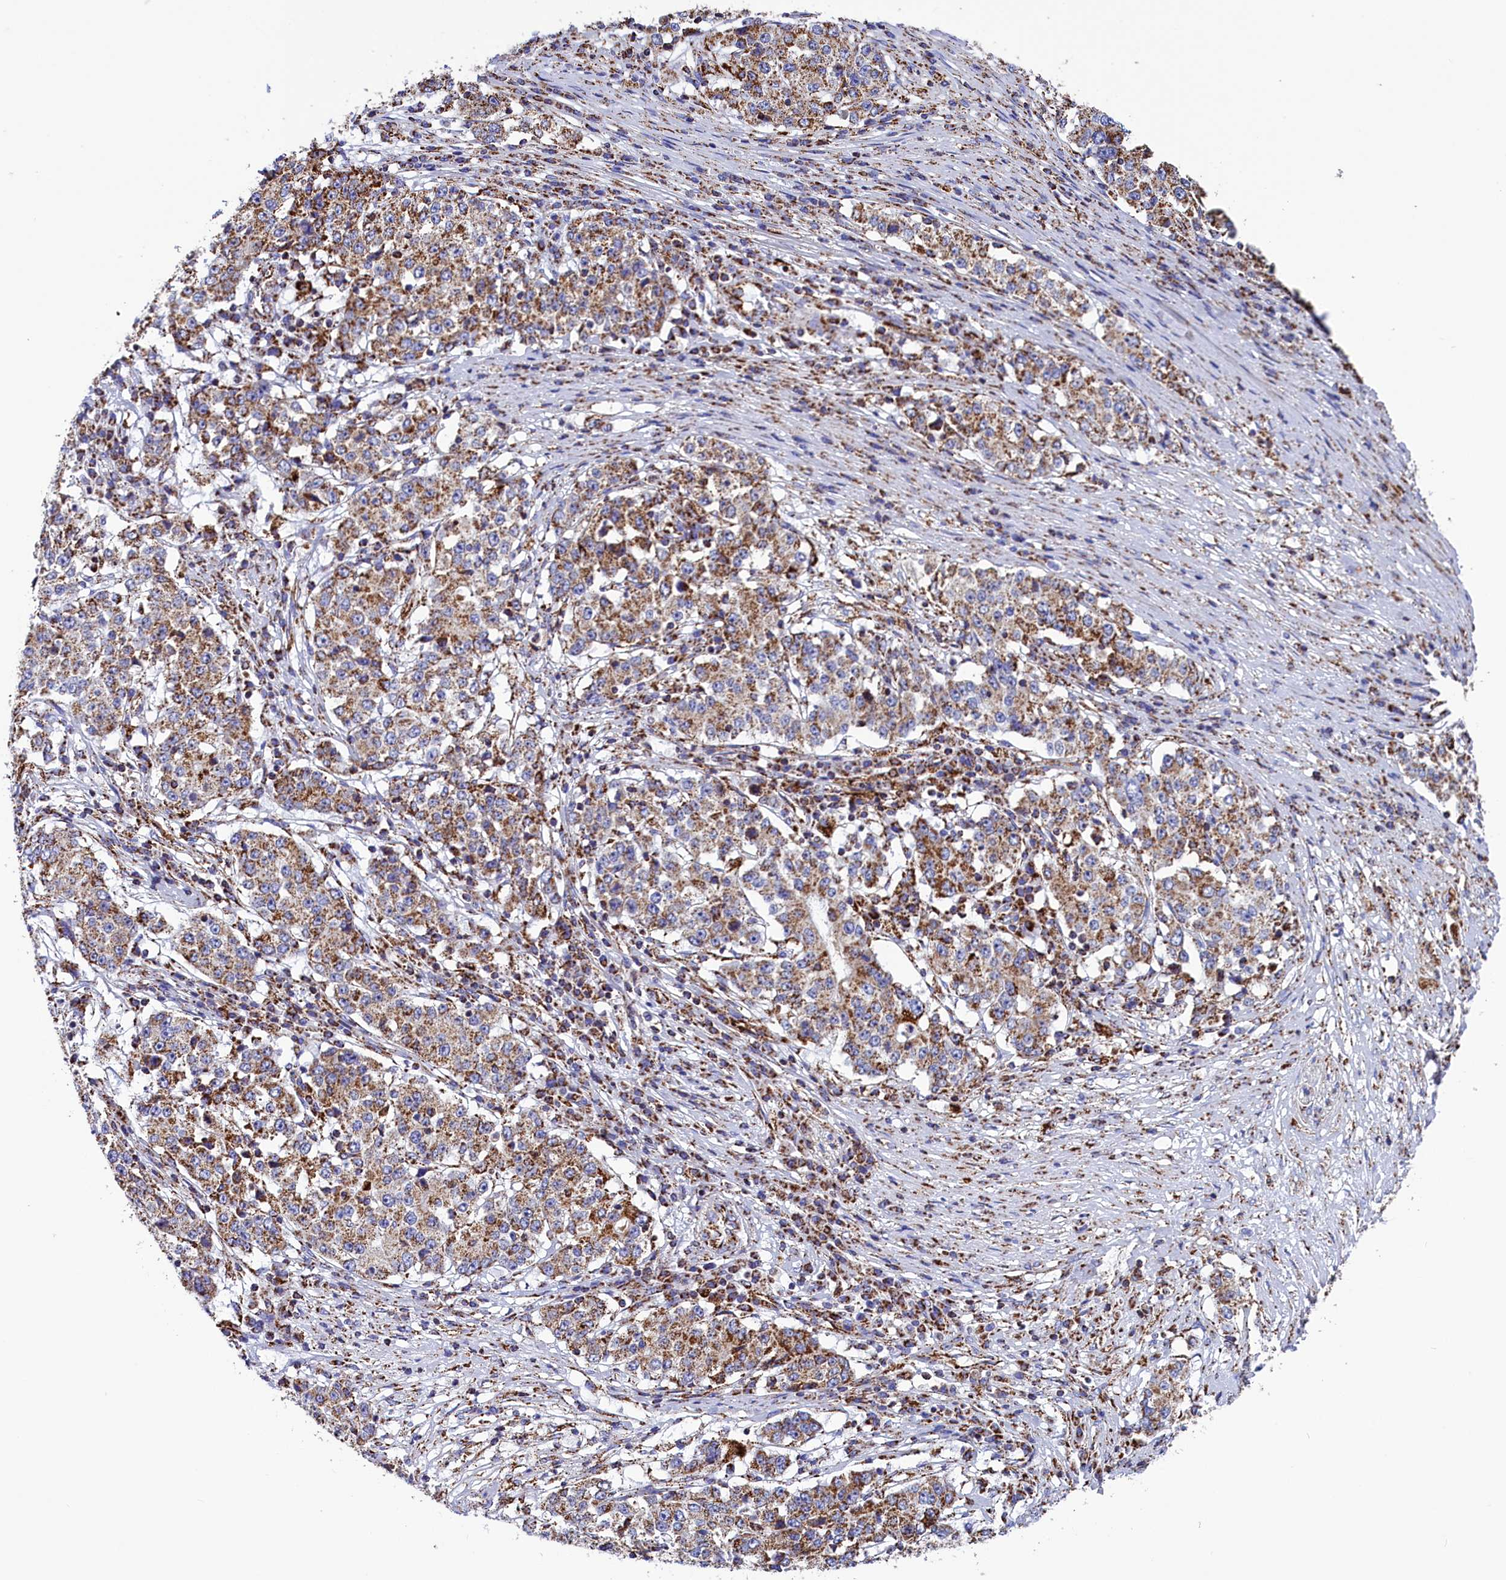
{"staining": {"intensity": "moderate", "quantity": ">75%", "location": "cytoplasmic/membranous"}, "tissue": "stomach cancer", "cell_type": "Tumor cells", "image_type": "cancer", "snomed": [{"axis": "morphology", "description": "Adenocarcinoma, NOS"}, {"axis": "topography", "description": "Stomach"}], "caption": "Moderate cytoplasmic/membranous staining for a protein is identified in approximately >75% of tumor cells of adenocarcinoma (stomach) using IHC.", "gene": "SLC39A3", "patient": {"sex": "male", "age": 59}}